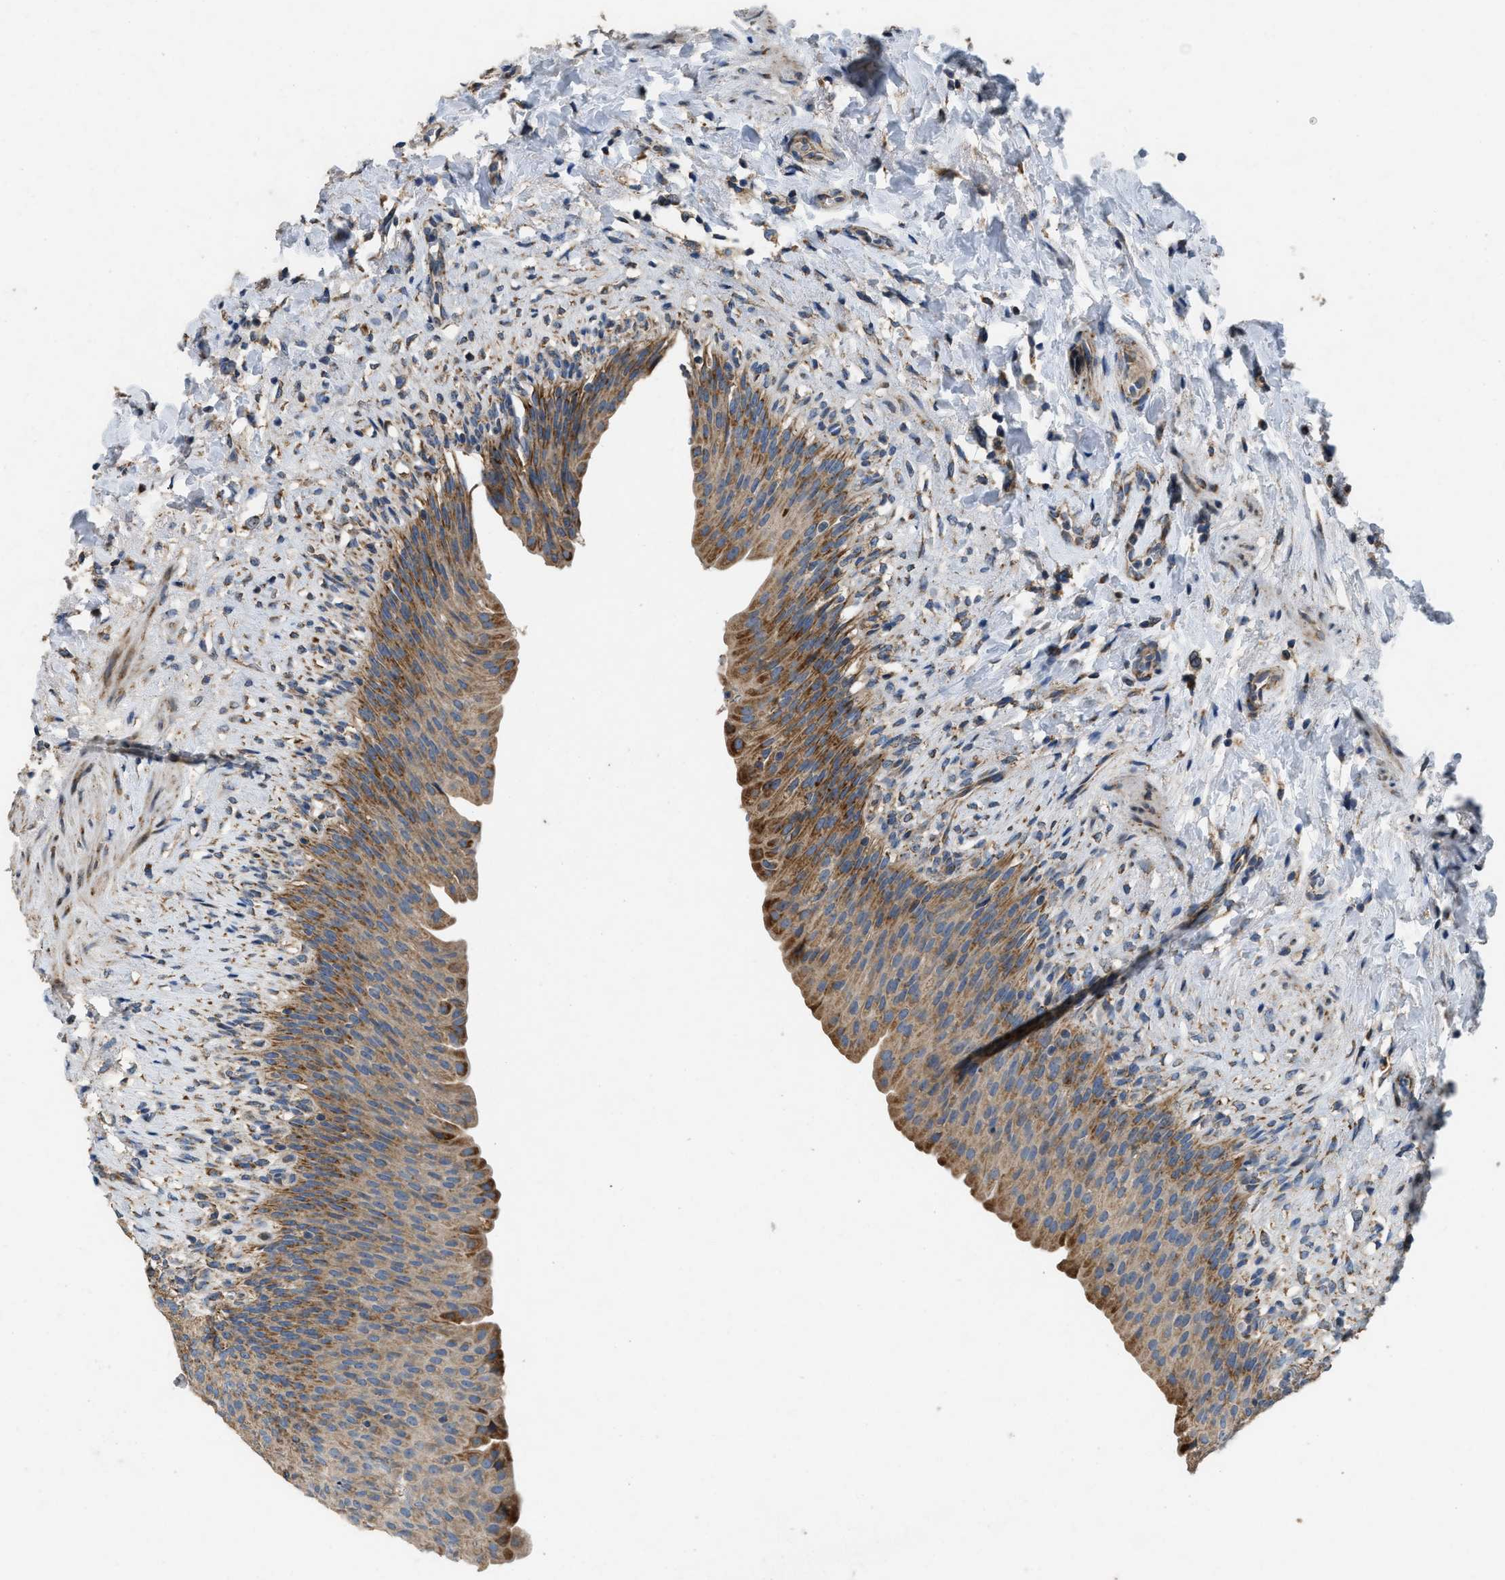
{"staining": {"intensity": "moderate", "quantity": ">75%", "location": "cytoplasmic/membranous"}, "tissue": "urinary bladder", "cell_type": "Urothelial cells", "image_type": "normal", "snomed": [{"axis": "morphology", "description": "Normal tissue, NOS"}, {"axis": "topography", "description": "Urinary bladder"}], "caption": "Moderate cytoplasmic/membranous protein positivity is appreciated in about >75% of urothelial cells in urinary bladder. The staining was performed using DAB (3,3'-diaminobenzidine) to visualize the protein expression in brown, while the nuclei were stained in blue with hematoxylin (Magnification: 20x).", "gene": "TMEM150A", "patient": {"sex": "female", "age": 79}}